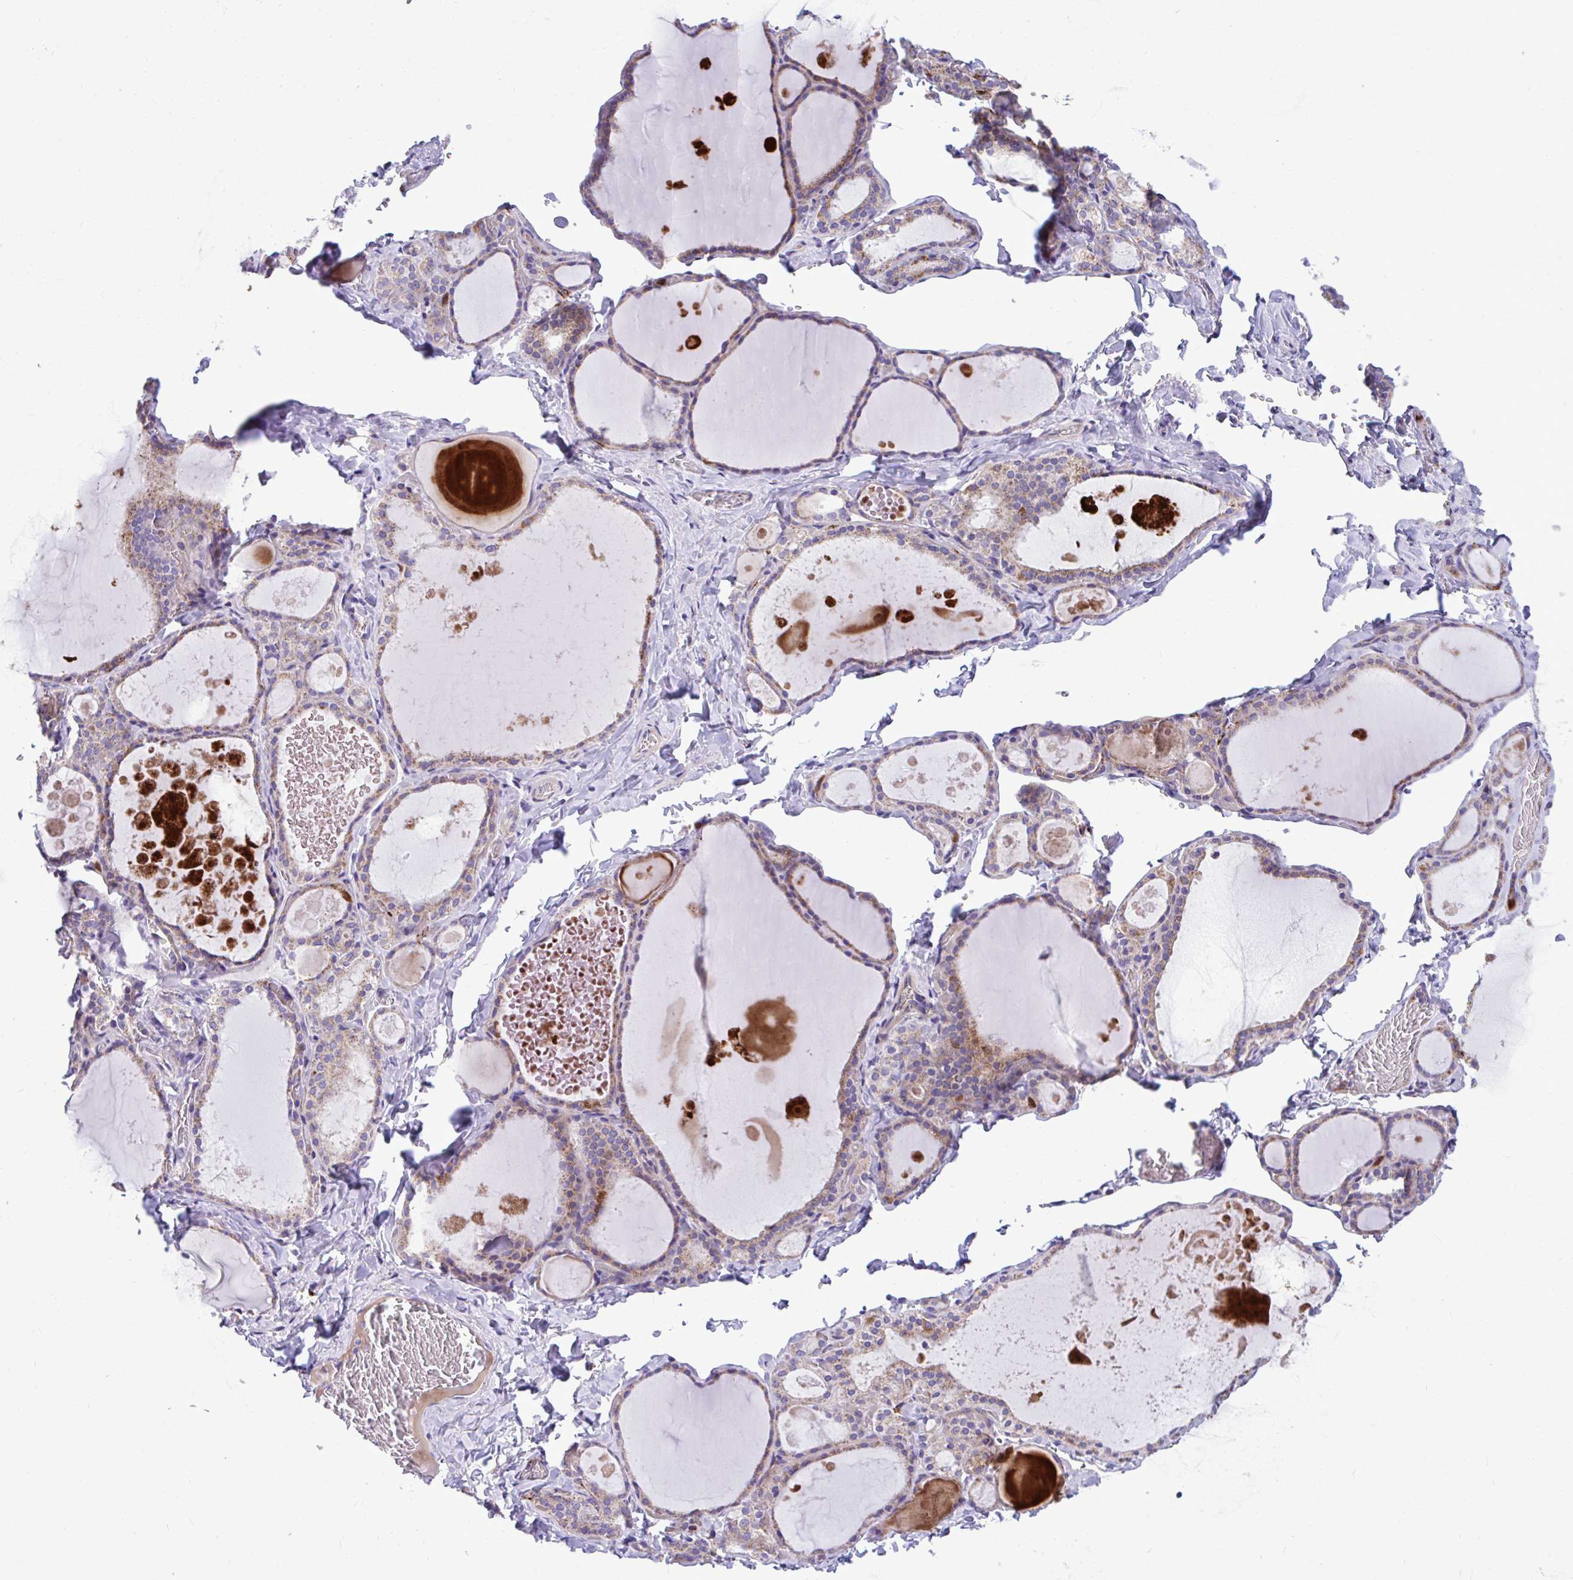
{"staining": {"intensity": "moderate", "quantity": "25%-75%", "location": "cytoplasmic/membranous"}, "tissue": "thyroid gland", "cell_type": "Glandular cells", "image_type": "normal", "snomed": [{"axis": "morphology", "description": "Normal tissue, NOS"}, {"axis": "topography", "description": "Thyroid gland"}], "caption": "Immunohistochemical staining of benign human thyroid gland exhibits 25%-75% levels of moderate cytoplasmic/membranous protein positivity in approximately 25%-75% of glandular cells. (IHC, brightfield microscopy, high magnification).", "gene": "MRPS16", "patient": {"sex": "male", "age": 56}}